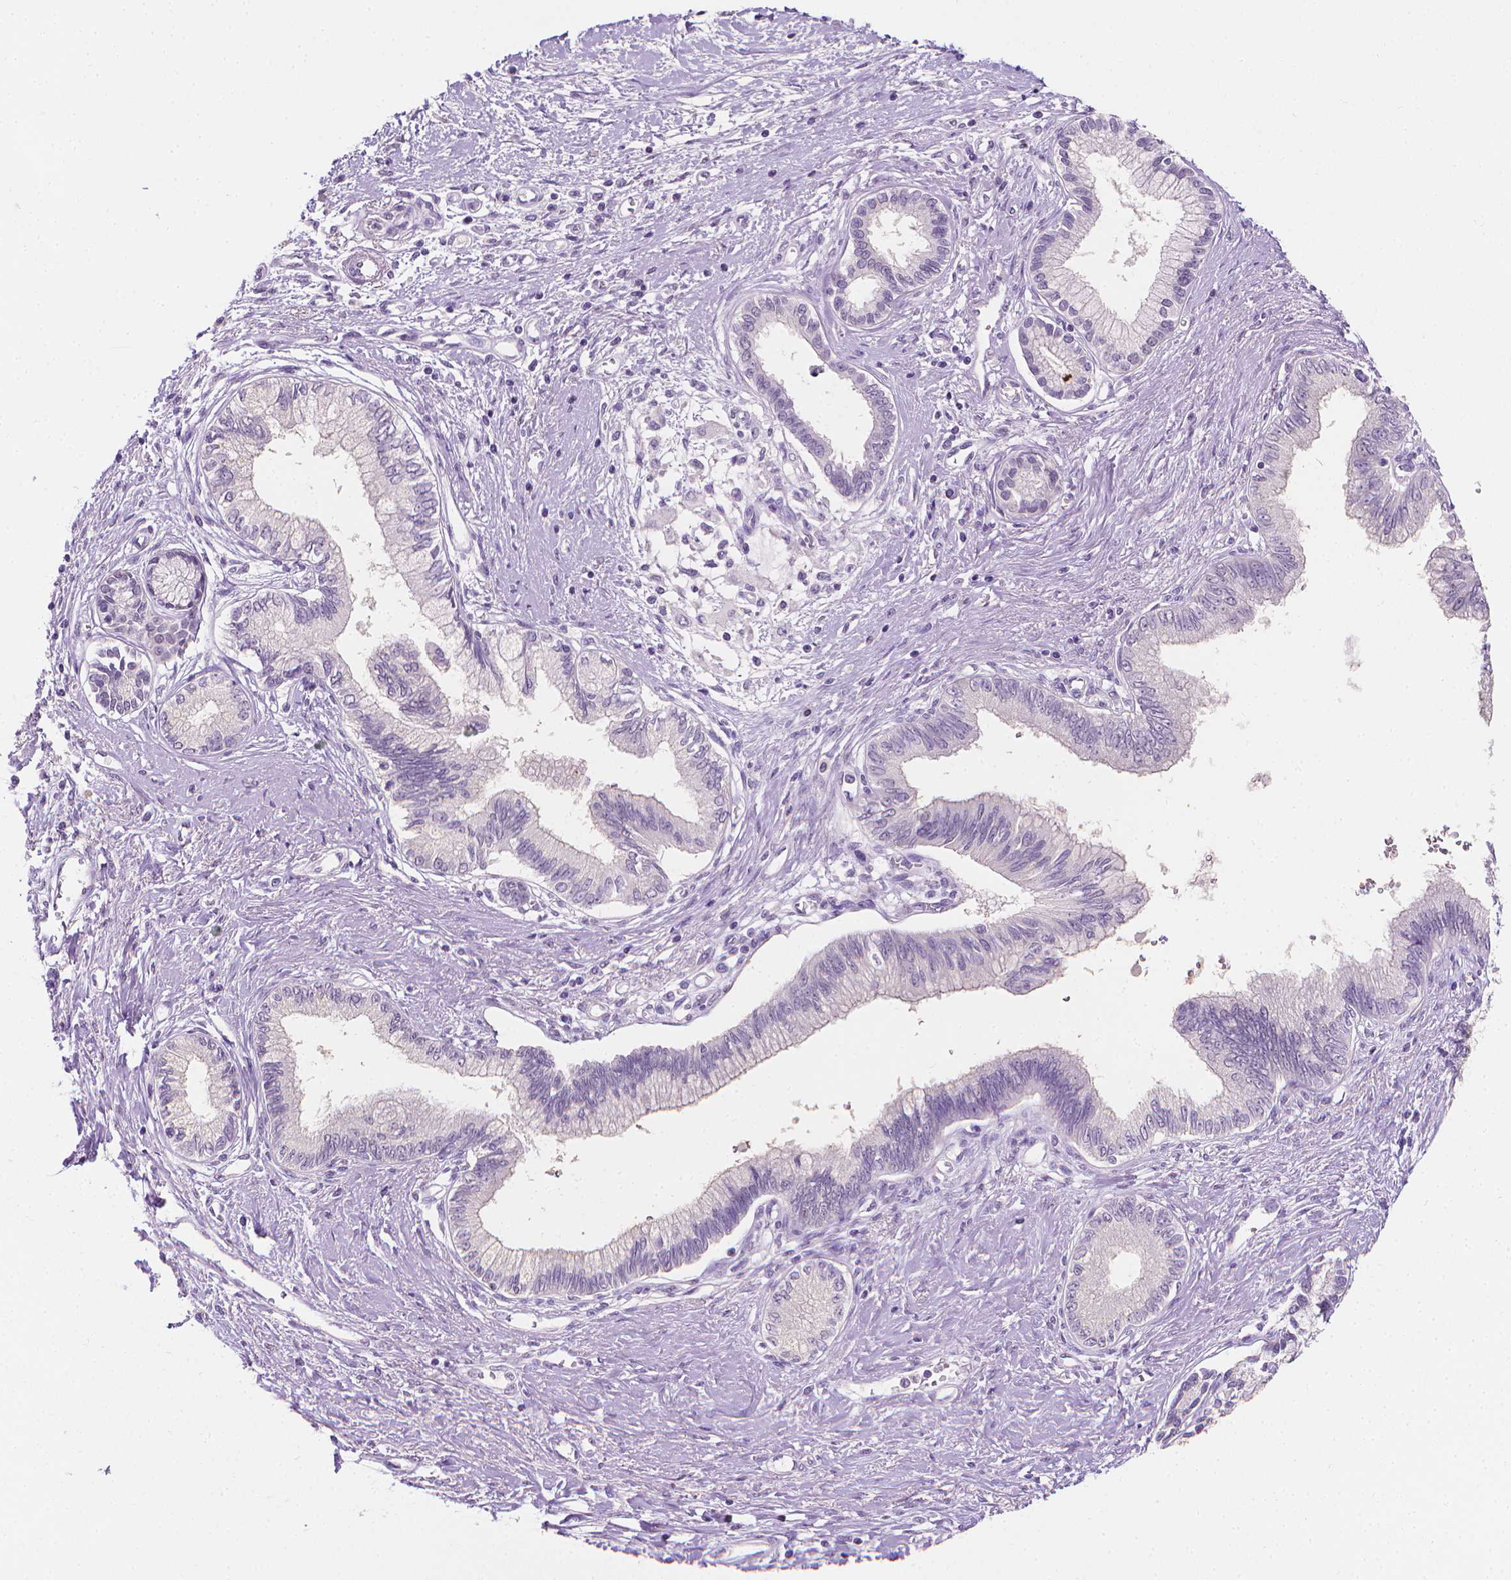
{"staining": {"intensity": "negative", "quantity": "none", "location": "none"}, "tissue": "pancreatic cancer", "cell_type": "Tumor cells", "image_type": "cancer", "snomed": [{"axis": "morphology", "description": "Adenocarcinoma, NOS"}, {"axis": "topography", "description": "Pancreas"}], "caption": "Tumor cells are negative for protein expression in human pancreatic cancer.", "gene": "FASN", "patient": {"sex": "female", "age": 77}}